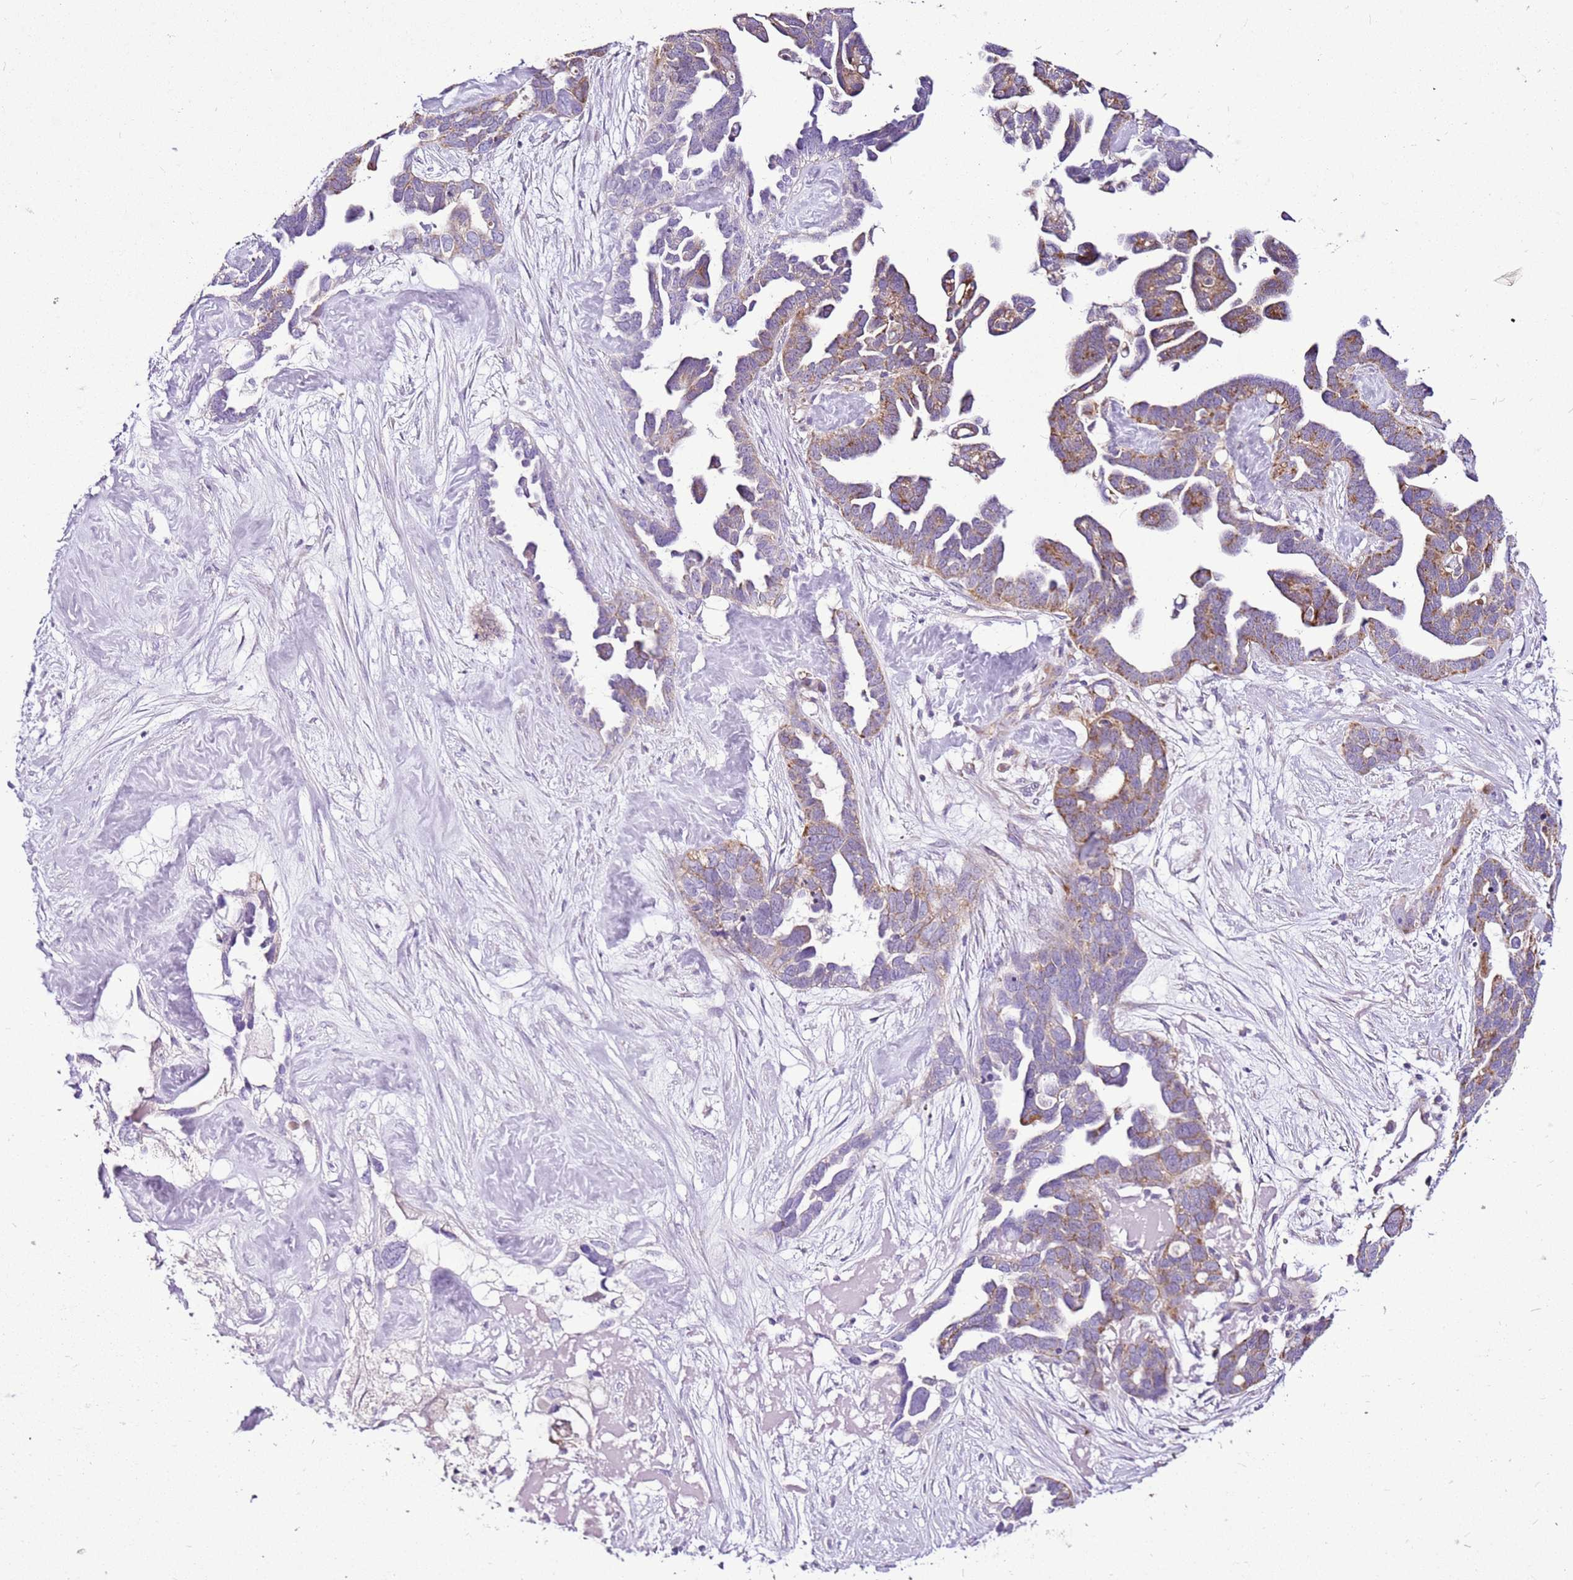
{"staining": {"intensity": "moderate", "quantity": ">75%", "location": "cytoplasmic/membranous"}, "tissue": "ovarian cancer", "cell_type": "Tumor cells", "image_type": "cancer", "snomed": [{"axis": "morphology", "description": "Cystadenocarcinoma, serous, NOS"}, {"axis": "topography", "description": "Ovary"}], "caption": "Moderate cytoplasmic/membranous protein staining is present in about >75% of tumor cells in ovarian cancer (serous cystadenocarcinoma).", "gene": "MRPL36", "patient": {"sex": "female", "age": 54}}